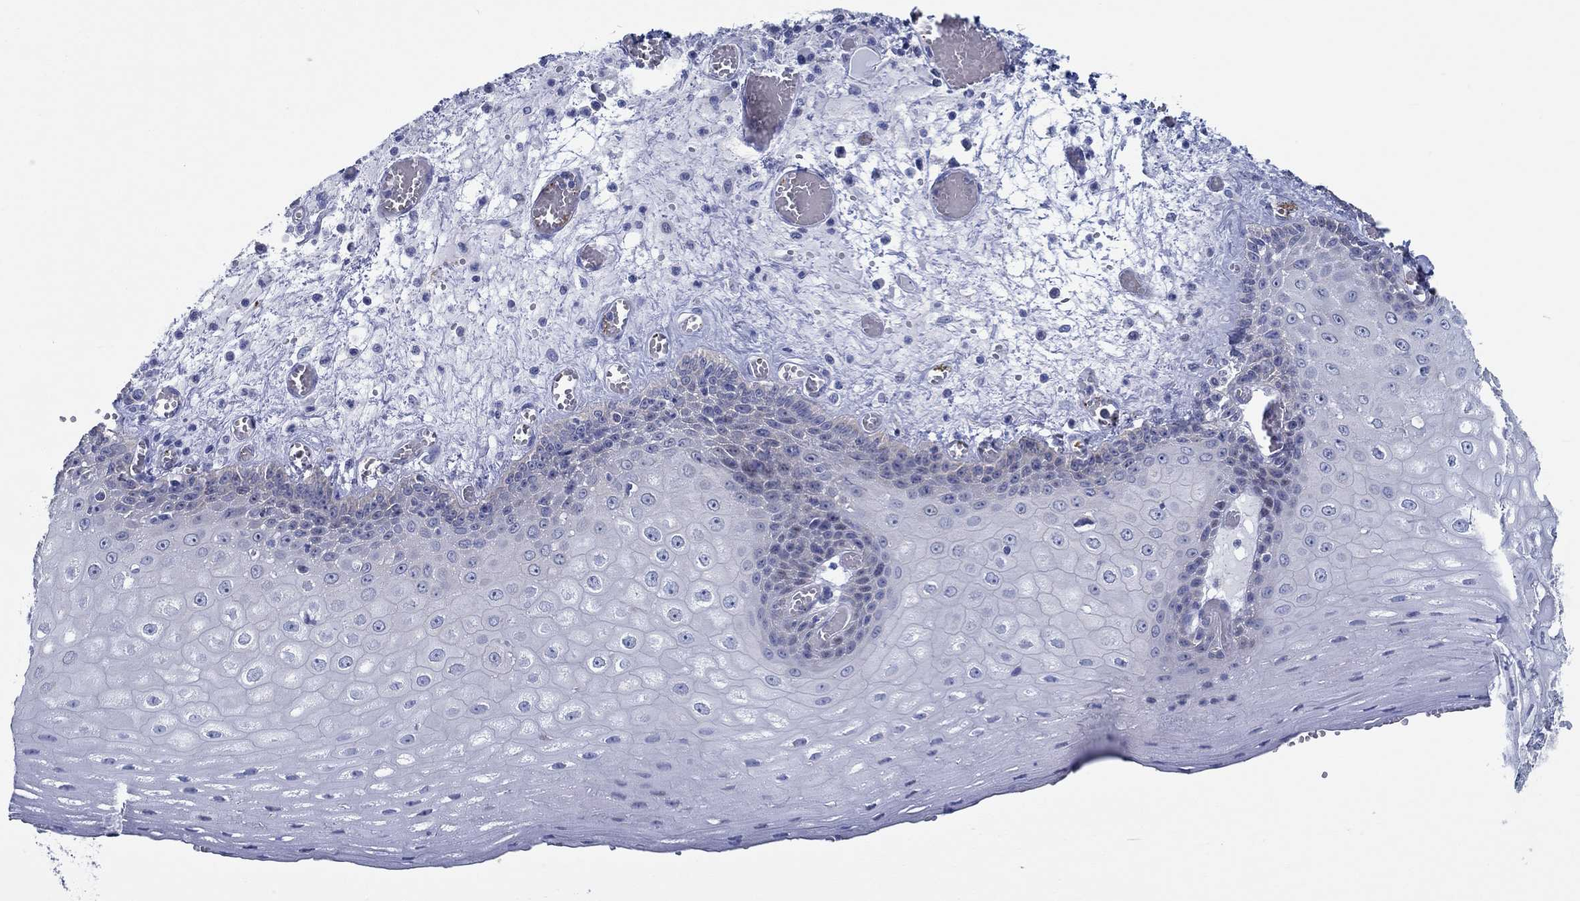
{"staining": {"intensity": "weak", "quantity": "<25%", "location": "cytoplasmic/membranous"}, "tissue": "esophagus", "cell_type": "Squamous epithelial cells", "image_type": "normal", "snomed": [{"axis": "morphology", "description": "Normal tissue, NOS"}, {"axis": "topography", "description": "Esophagus"}], "caption": "IHC micrograph of benign esophagus: human esophagus stained with DAB displays no significant protein expression in squamous epithelial cells.", "gene": "SLC27A3", "patient": {"sex": "male", "age": 58}}